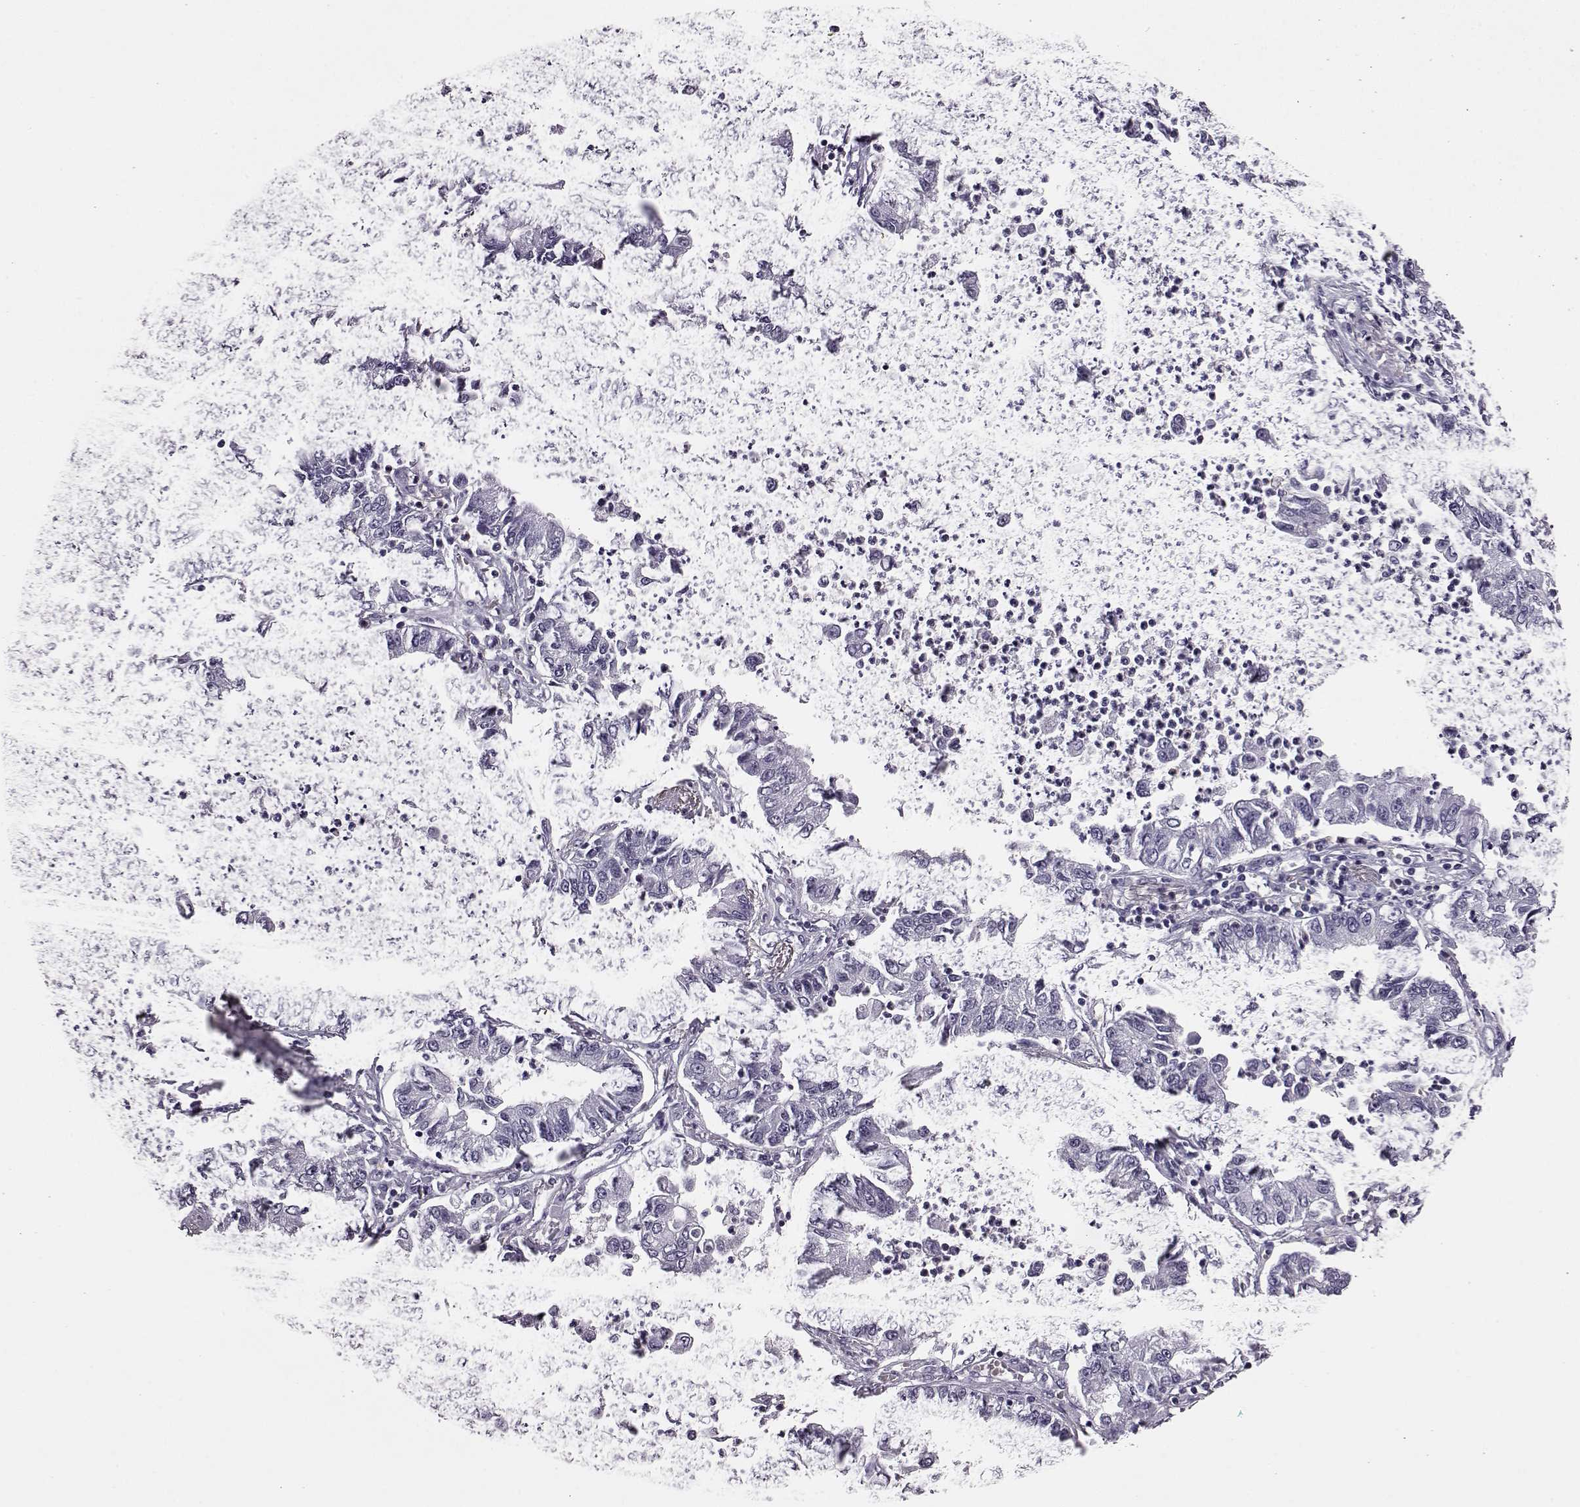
{"staining": {"intensity": "negative", "quantity": "none", "location": "none"}, "tissue": "lung cancer", "cell_type": "Tumor cells", "image_type": "cancer", "snomed": [{"axis": "morphology", "description": "Adenocarcinoma, NOS"}, {"axis": "topography", "description": "Lung"}], "caption": "Immunohistochemistry (IHC) image of lung cancer (adenocarcinoma) stained for a protein (brown), which exhibits no positivity in tumor cells.", "gene": "ADGRG2", "patient": {"sex": "female", "age": 57}}